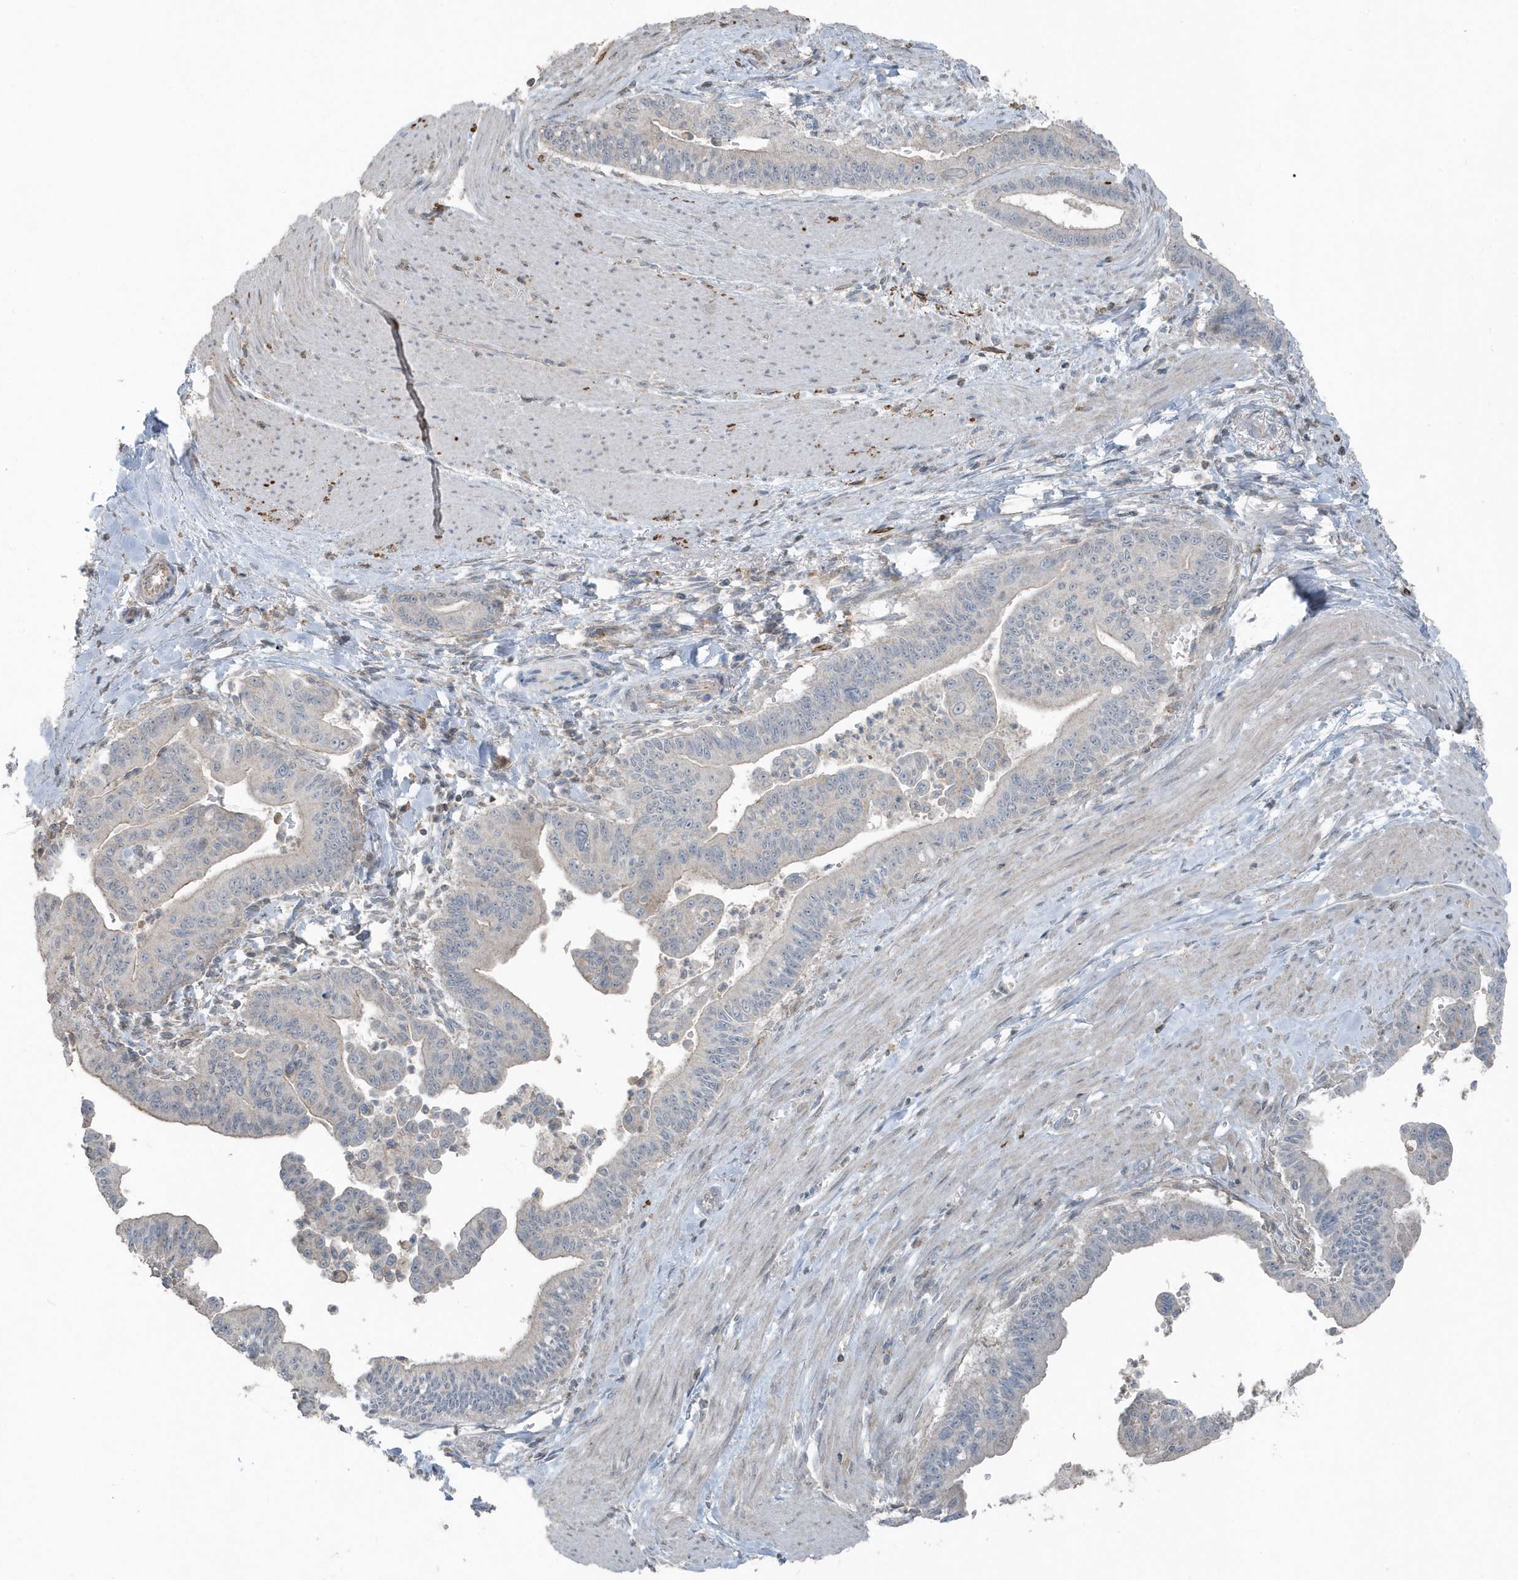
{"staining": {"intensity": "negative", "quantity": "none", "location": "none"}, "tissue": "pancreatic cancer", "cell_type": "Tumor cells", "image_type": "cancer", "snomed": [{"axis": "morphology", "description": "Adenocarcinoma, NOS"}, {"axis": "topography", "description": "Pancreas"}], "caption": "DAB immunohistochemical staining of adenocarcinoma (pancreatic) shows no significant expression in tumor cells.", "gene": "ACTC1", "patient": {"sex": "male", "age": 70}}